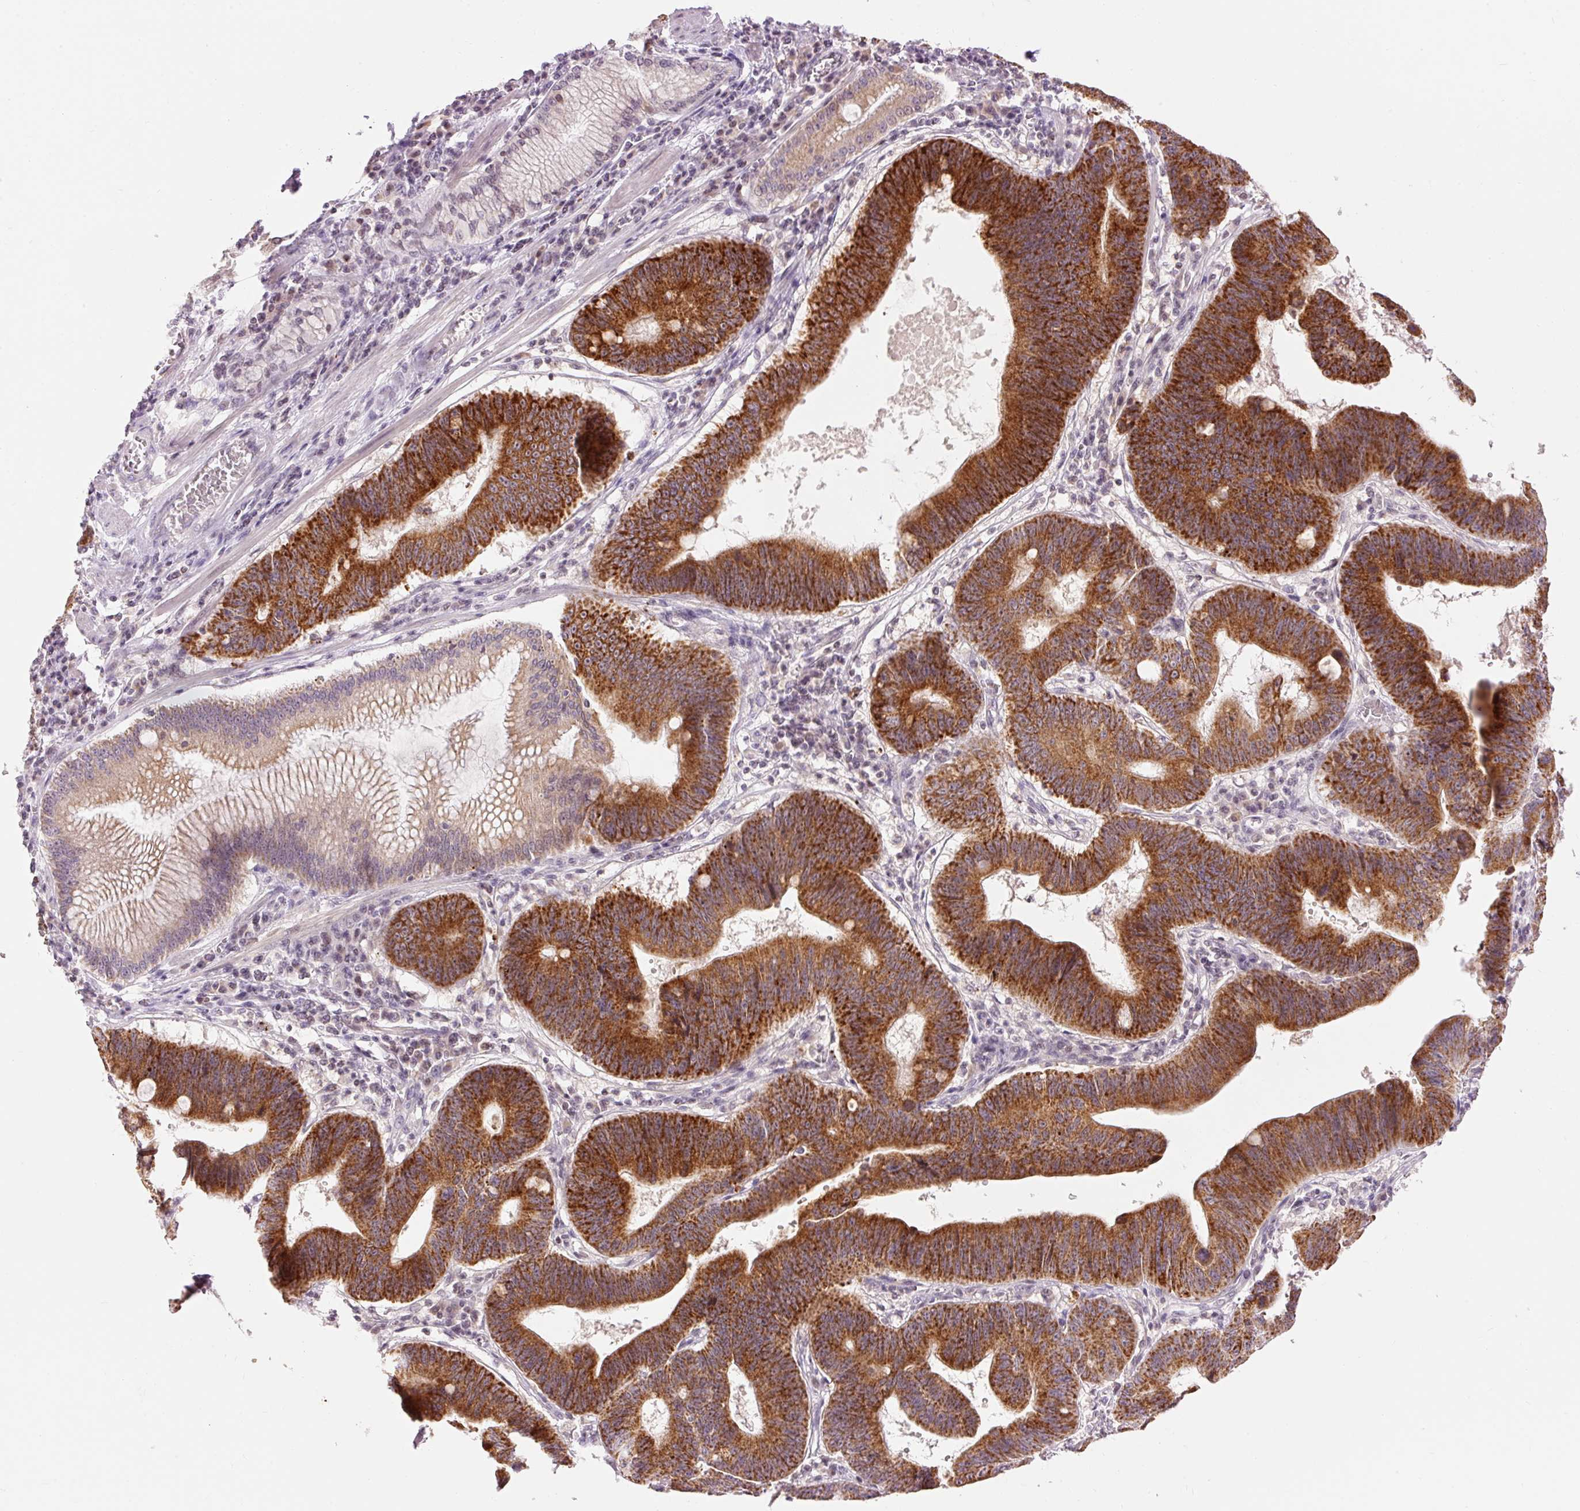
{"staining": {"intensity": "strong", "quantity": ">75%", "location": "cytoplasmic/membranous"}, "tissue": "stomach cancer", "cell_type": "Tumor cells", "image_type": "cancer", "snomed": [{"axis": "morphology", "description": "Adenocarcinoma, NOS"}, {"axis": "topography", "description": "Stomach"}], "caption": "About >75% of tumor cells in stomach adenocarcinoma demonstrate strong cytoplasmic/membranous protein staining as visualized by brown immunohistochemical staining.", "gene": "ABHD11", "patient": {"sex": "male", "age": 59}}